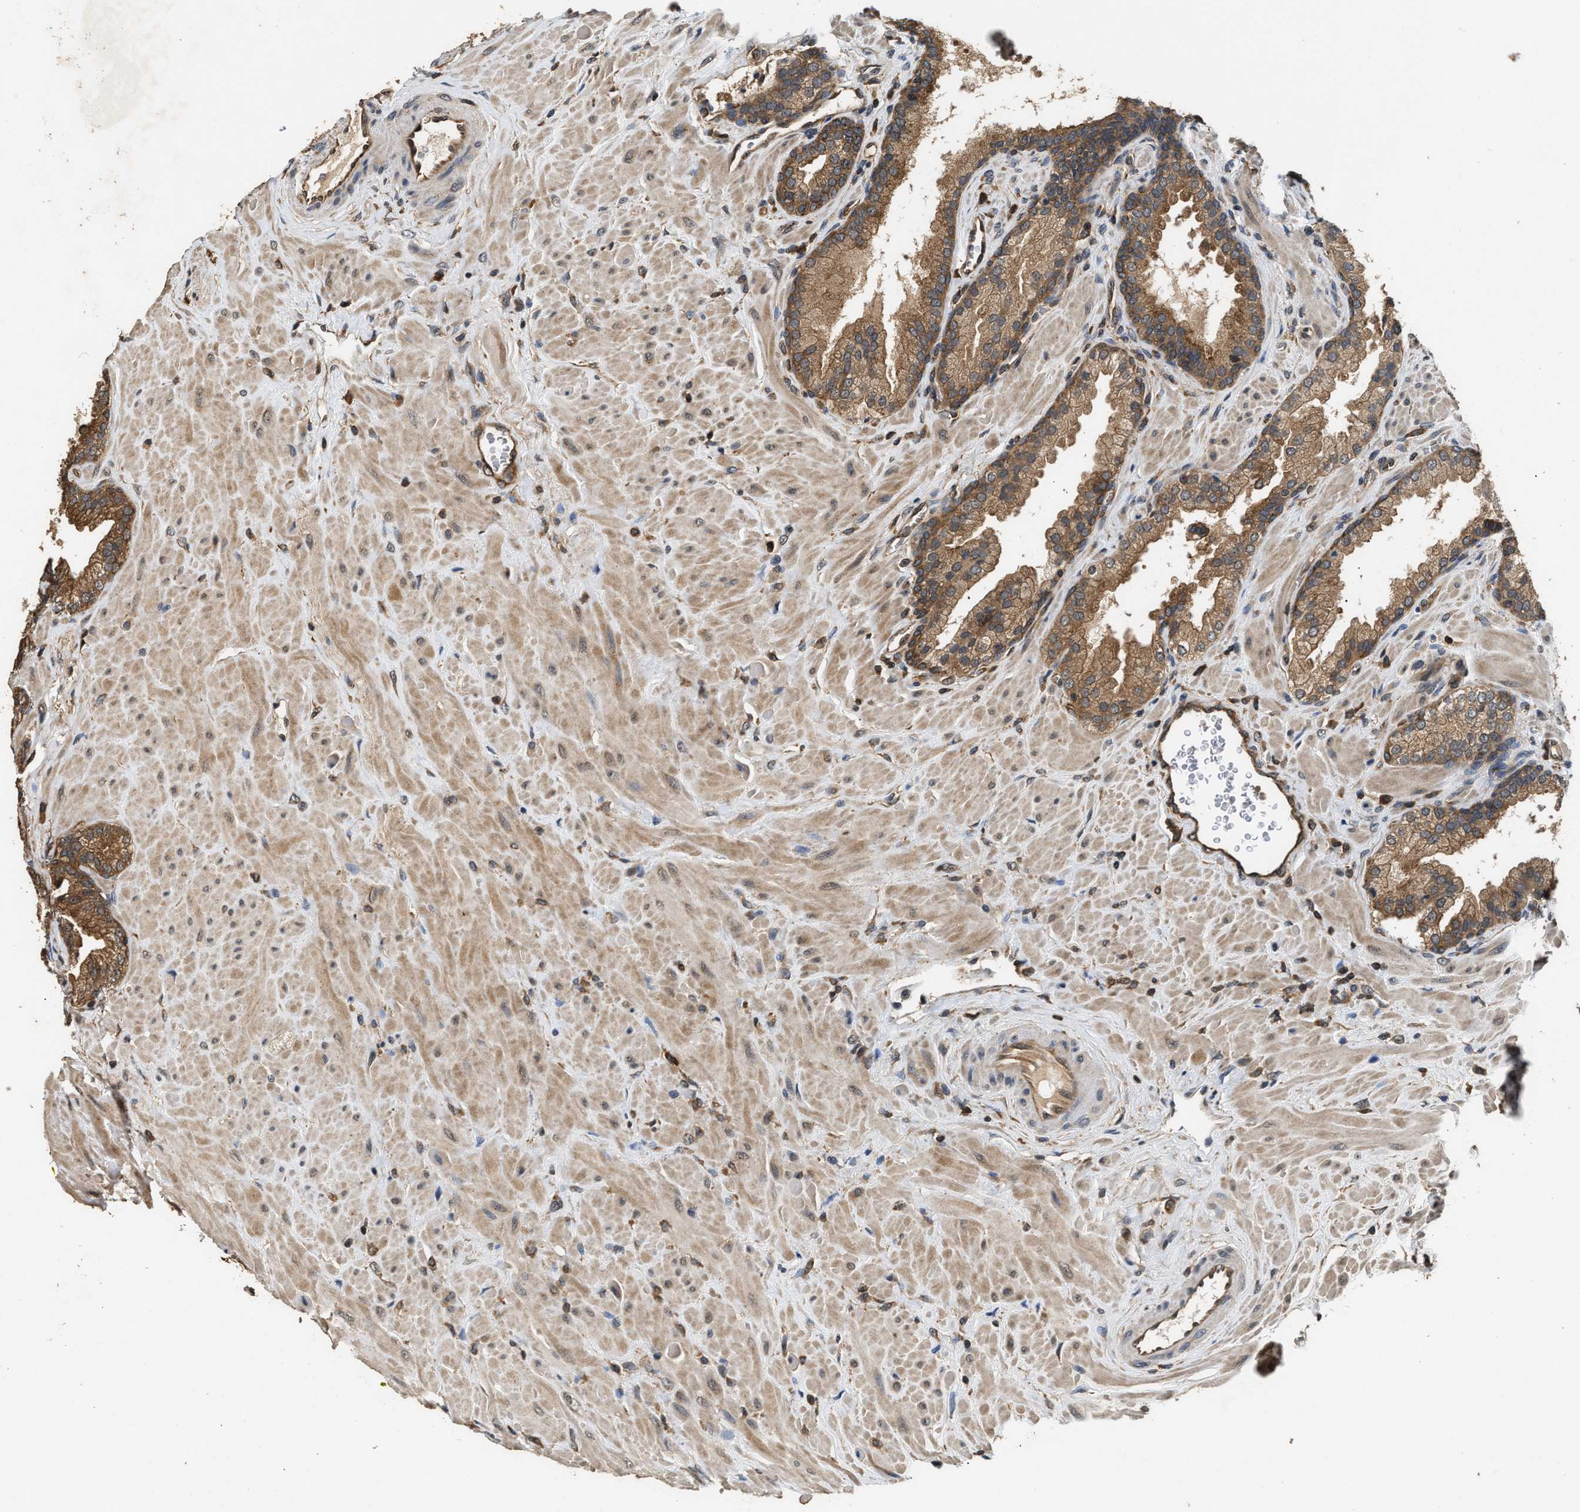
{"staining": {"intensity": "moderate", "quantity": ">75%", "location": "cytoplasmic/membranous"}, "tissue": "prostate cancer", "cell_type": "Tumor cells", "image_type": "cancer", "snomed": [{"axis": "morphology", "description": "Adenocarcinoma, Low grade"}, {"axis": "topography", "description": "Prostate"}], "caption": "Human prostate cancer stained with a protein marker reveals moderate staining in tumor cells.", "gene": "DNAJC2", "patient": {"sex": "male", "age": 71}}